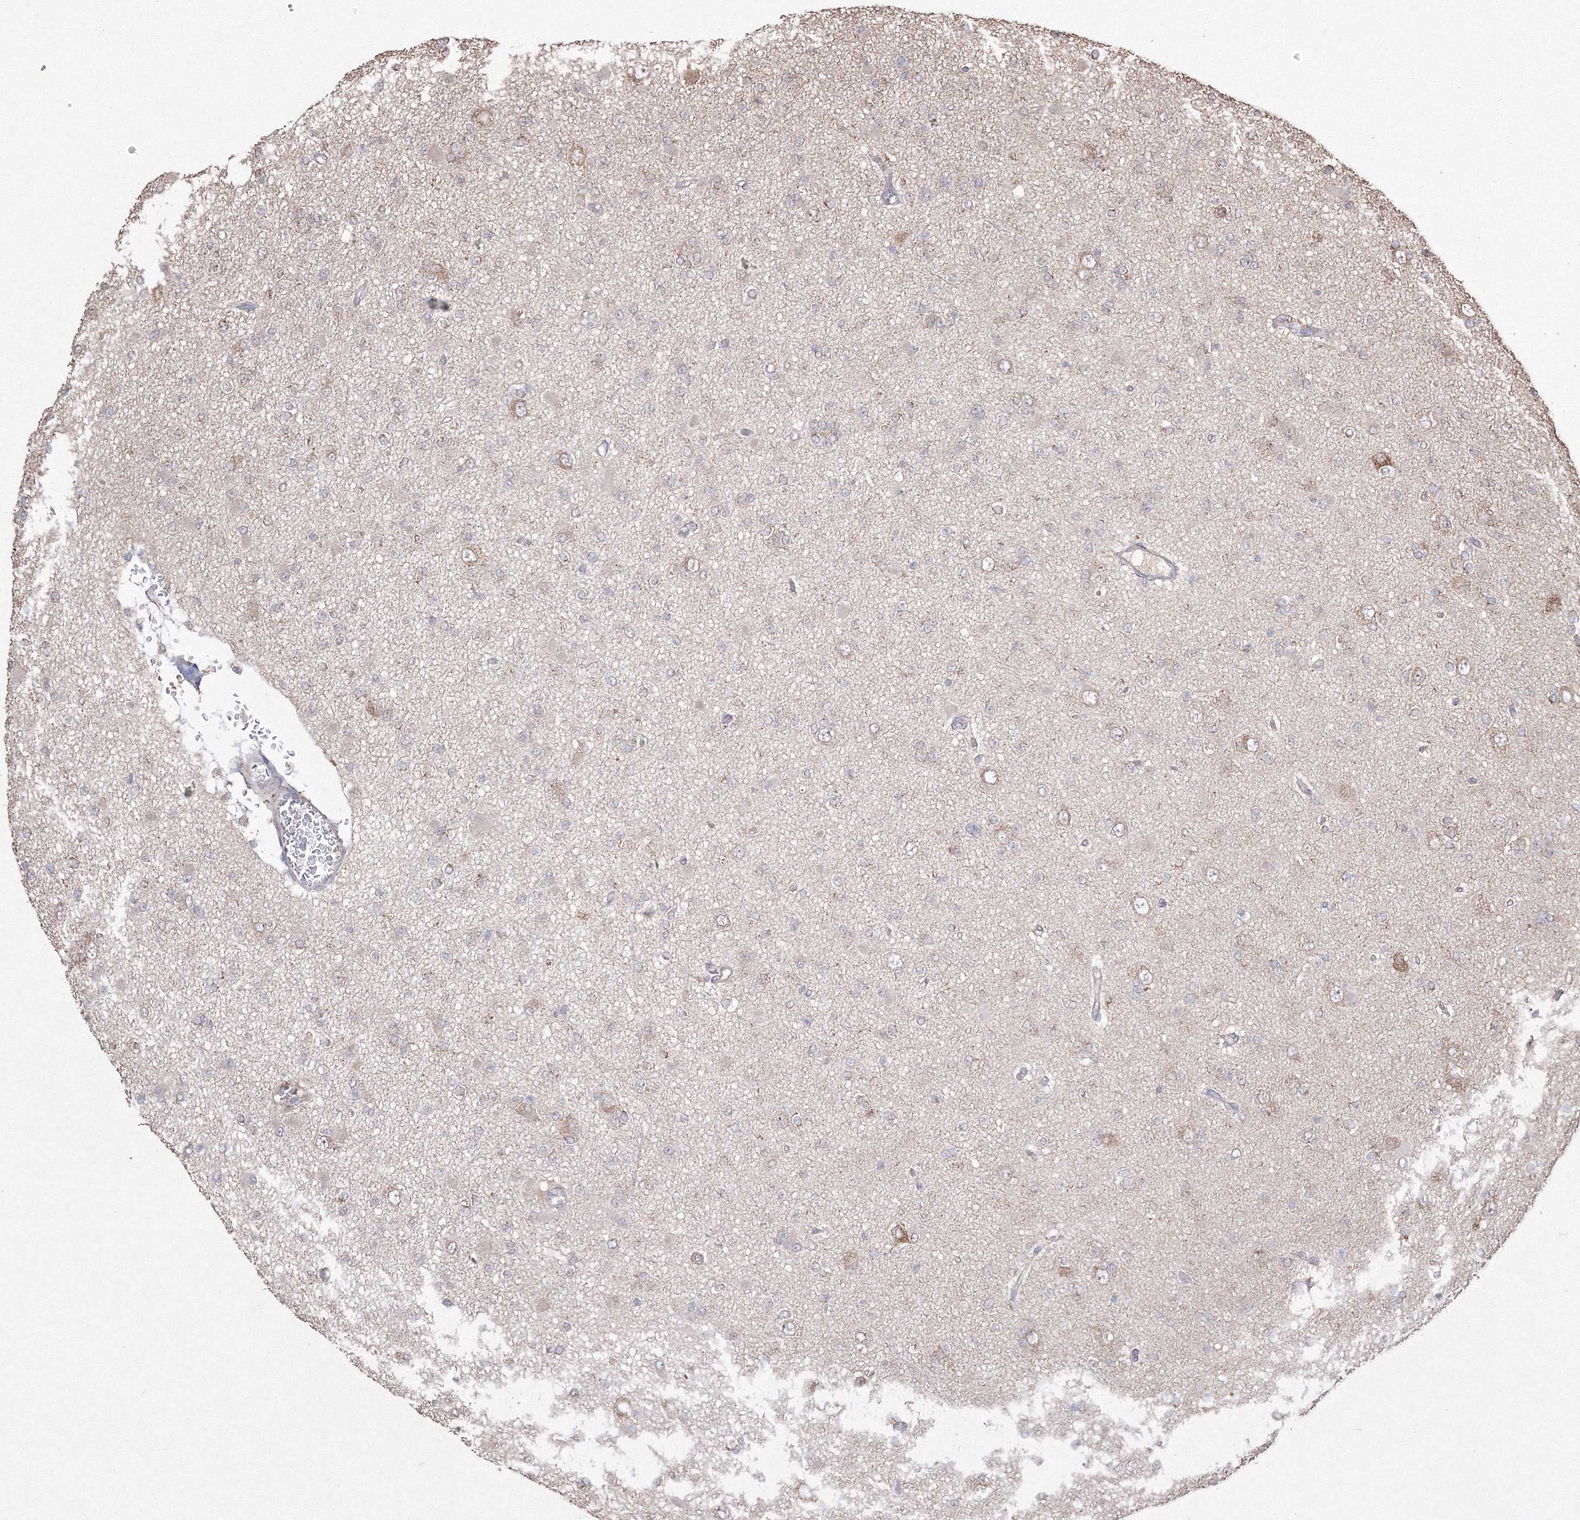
{"staining": {"intensity": "negative", "quantity": "none", "location": "none"}, "tissue": "glioma", "cell_type": "Tumor cells", "image_type": "cancer", "snomed": [{"axis": "morphology", "description": "Glioma, malignant, Low grade"}, {"axis": "topography", "description": "Brain"}], "caption": "The histopathology image reveals no significant positivity in tumor cells of glioma. (DAB IHC visualized using brightfield microscopy, high magnification).", "gene": "GRSF1", "patient": {"sex": "female", "age": 22}}